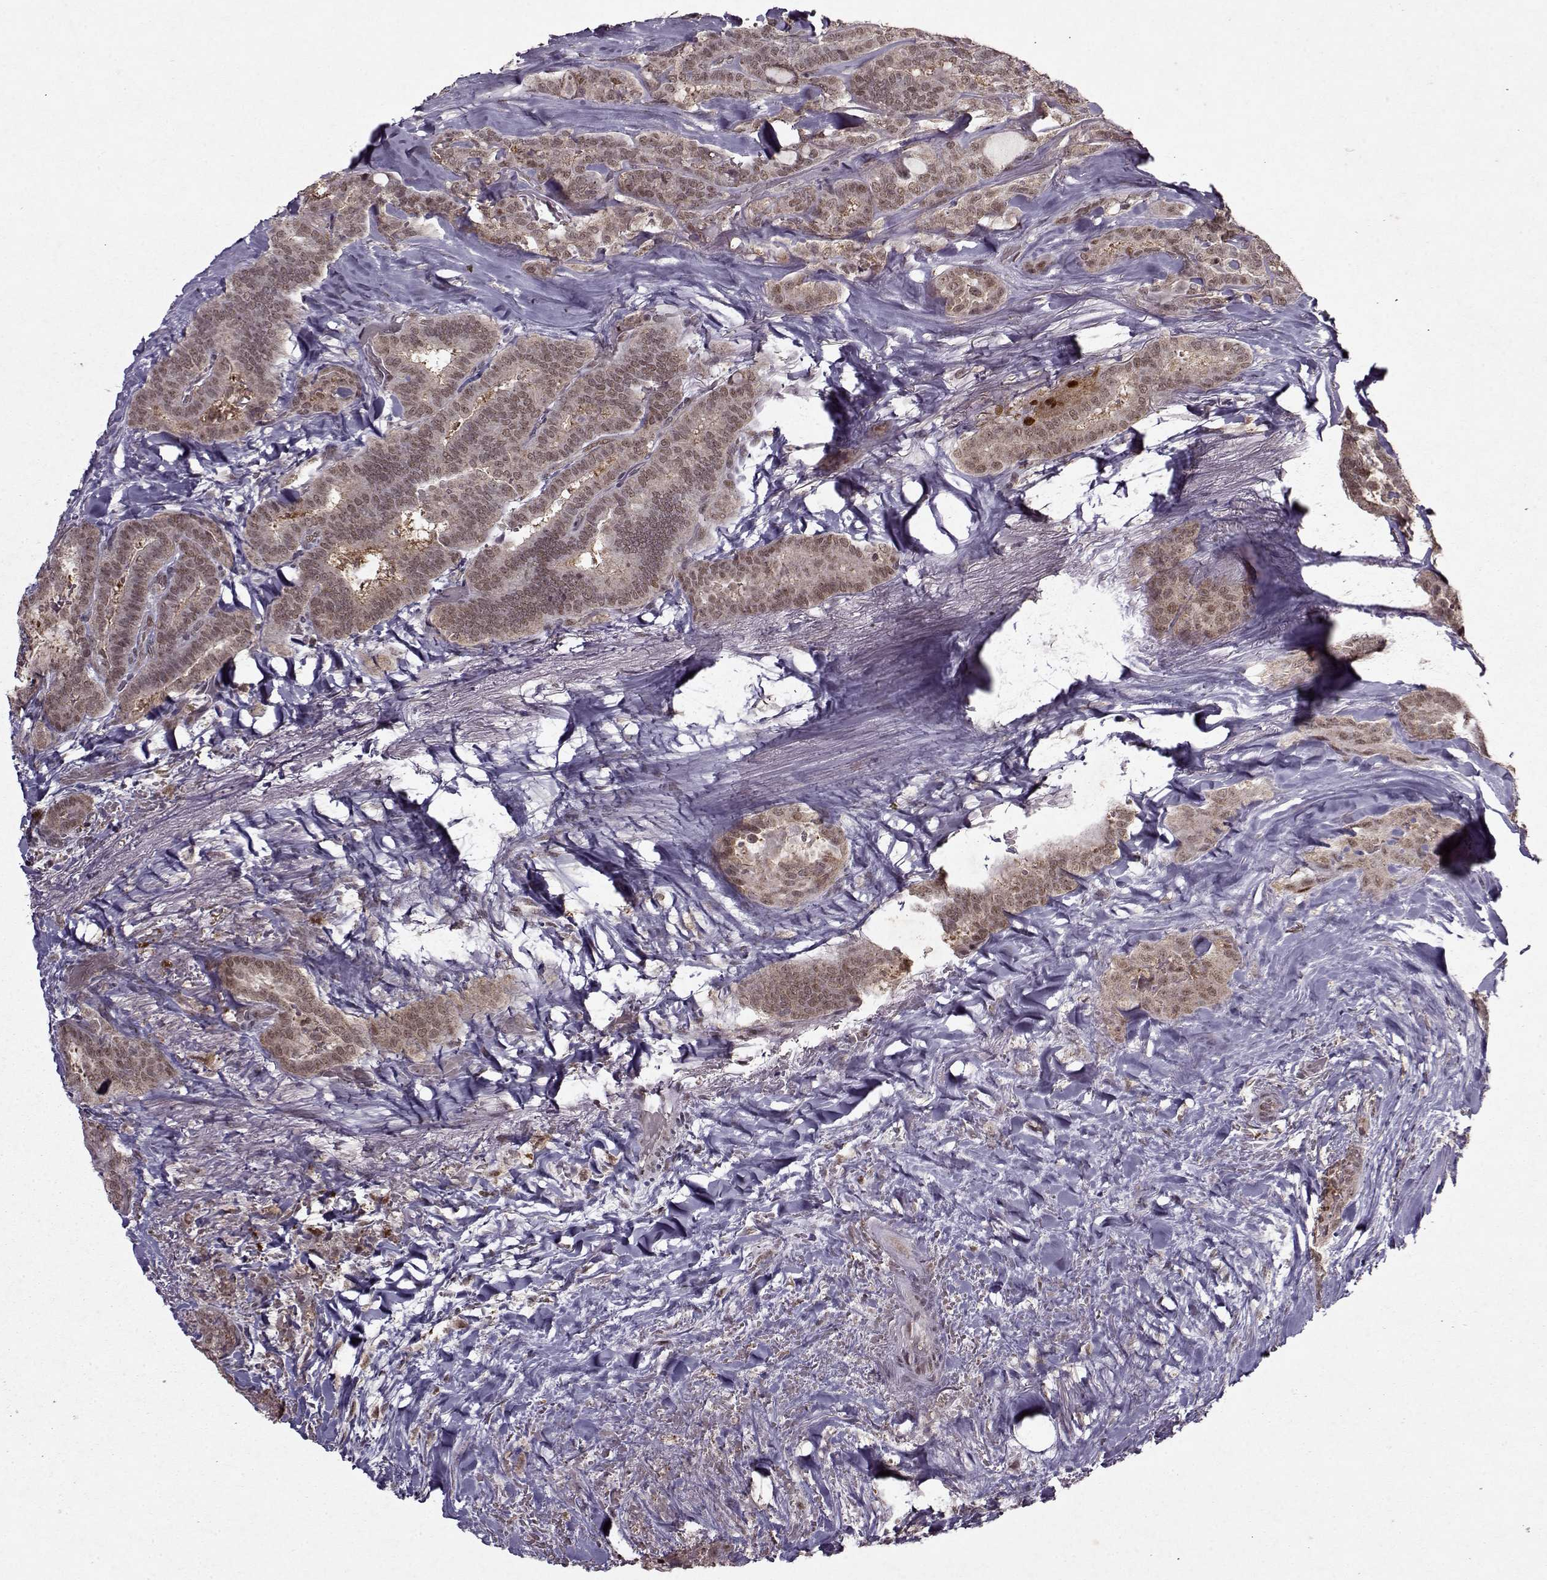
{"staining": {"intensity": "weak", "quantity": "<25%", "location": "nuclear"}, "tissue": "thyroid cancer", "cell_type": "Tumor cells", "image_type": "cancer", "snomed": [{"axis": "morphology", "description": "Papillary adenocarcinoma, NOS"}, {"axis": "topography", "description": "Thyroid gland"}], "caption": "This is an immunohistochemistry (IHC) photomicrograph of human thyroid cancer (papillary adenocarcinoma). There is no expression in tumor cells.", "gene": "PSMA7", "patient": {"sex": "female", "age": 39}}